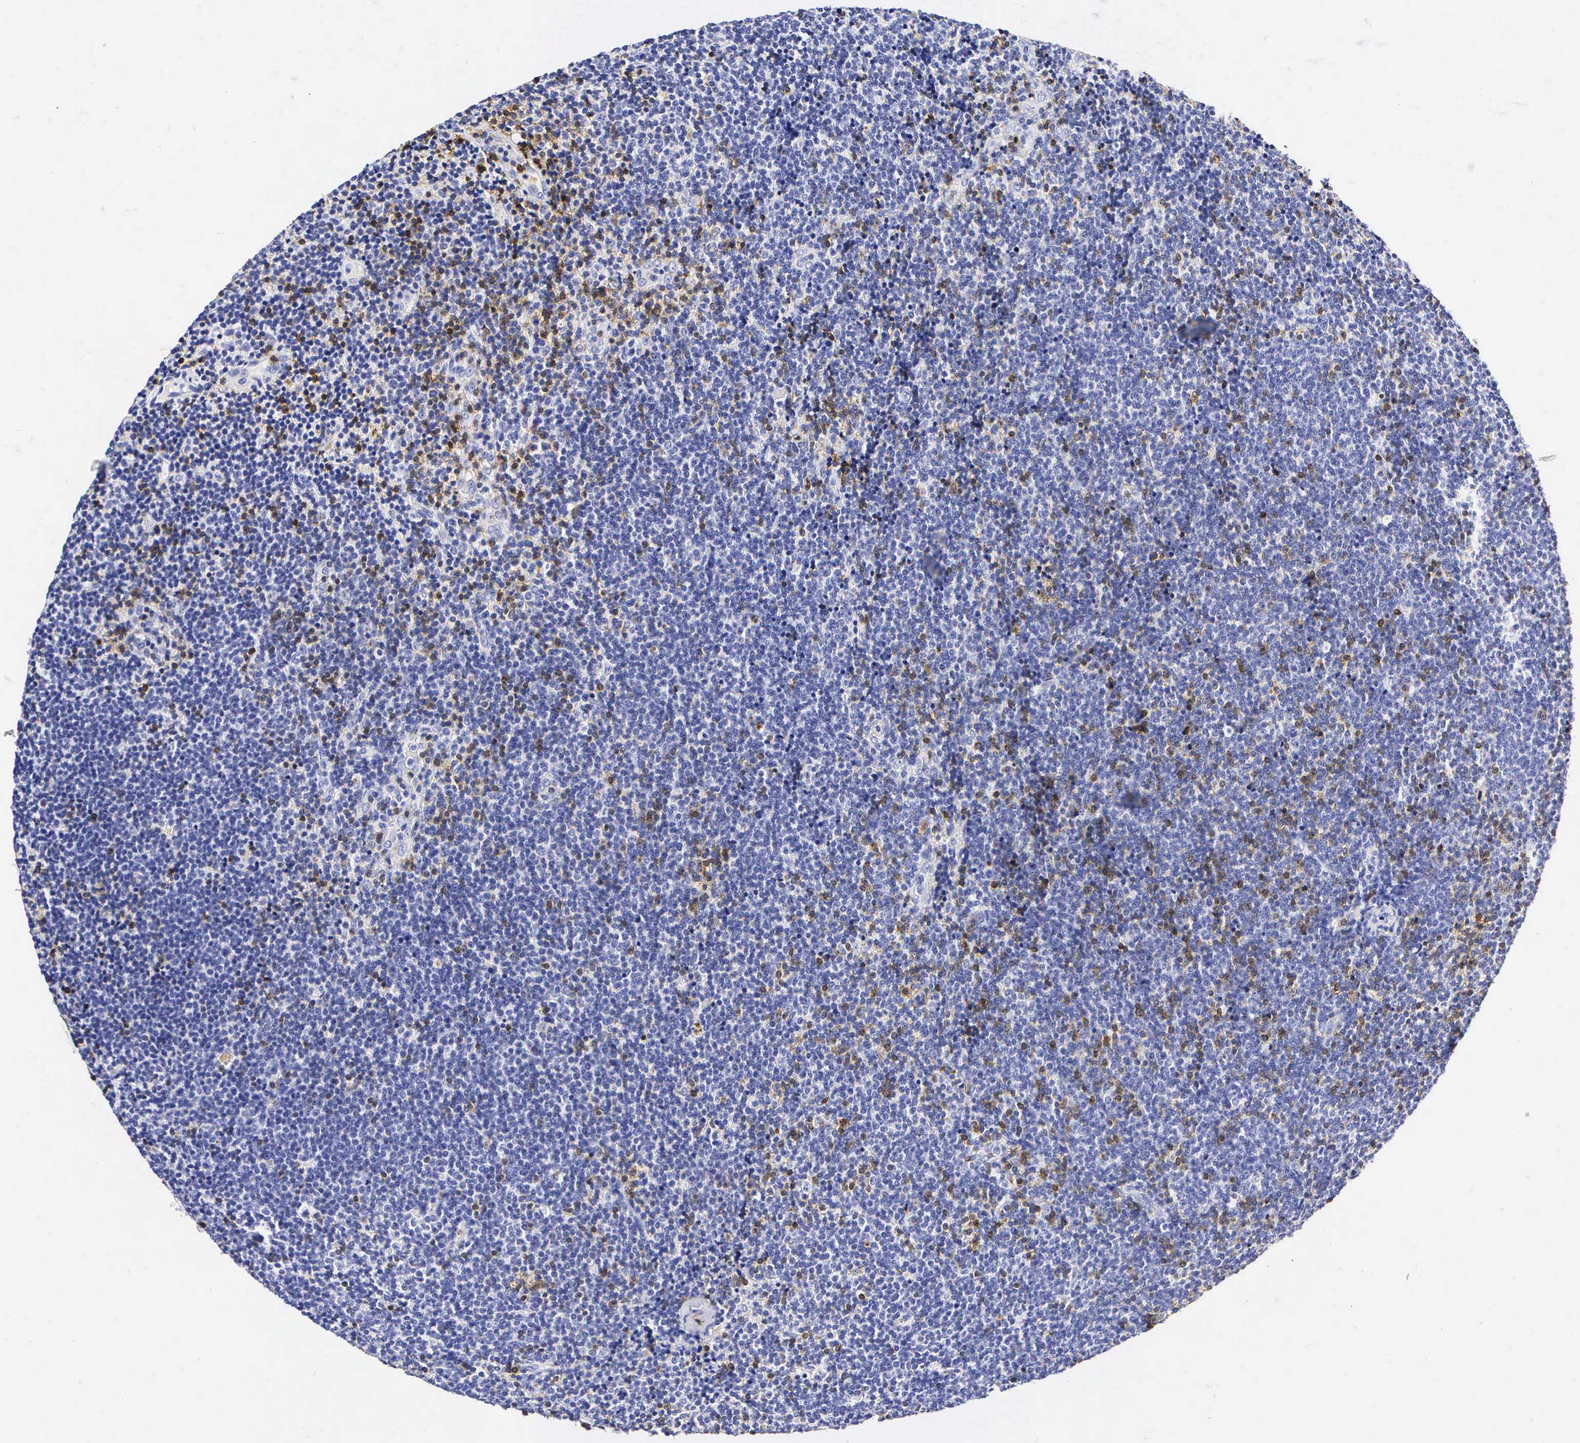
{"staining": {"intensity": "negative", "quantity": "none", "location": "none"}, "tissue": "lymphoma", "cell_type": "Tumor cells", "image_type": "cancer", "snomed": [{"axis": "morphology", "description": "Malignant lymphoma, non-Hodgkin's type, Low grade"}, {"axis": "topography", "description": "Lymph node"}], "caption": "Immunohistochemical staining of human low-grade malignant lymphoma, non-Hodgkin's type reveals no significant positivity in tumor cells. (DAB (3,3'-diaminobenzidine) immunohistochemistry (IHC), high magnification).", "gene": "CD3E", "patient": {"sex": "female", "age": 51}}